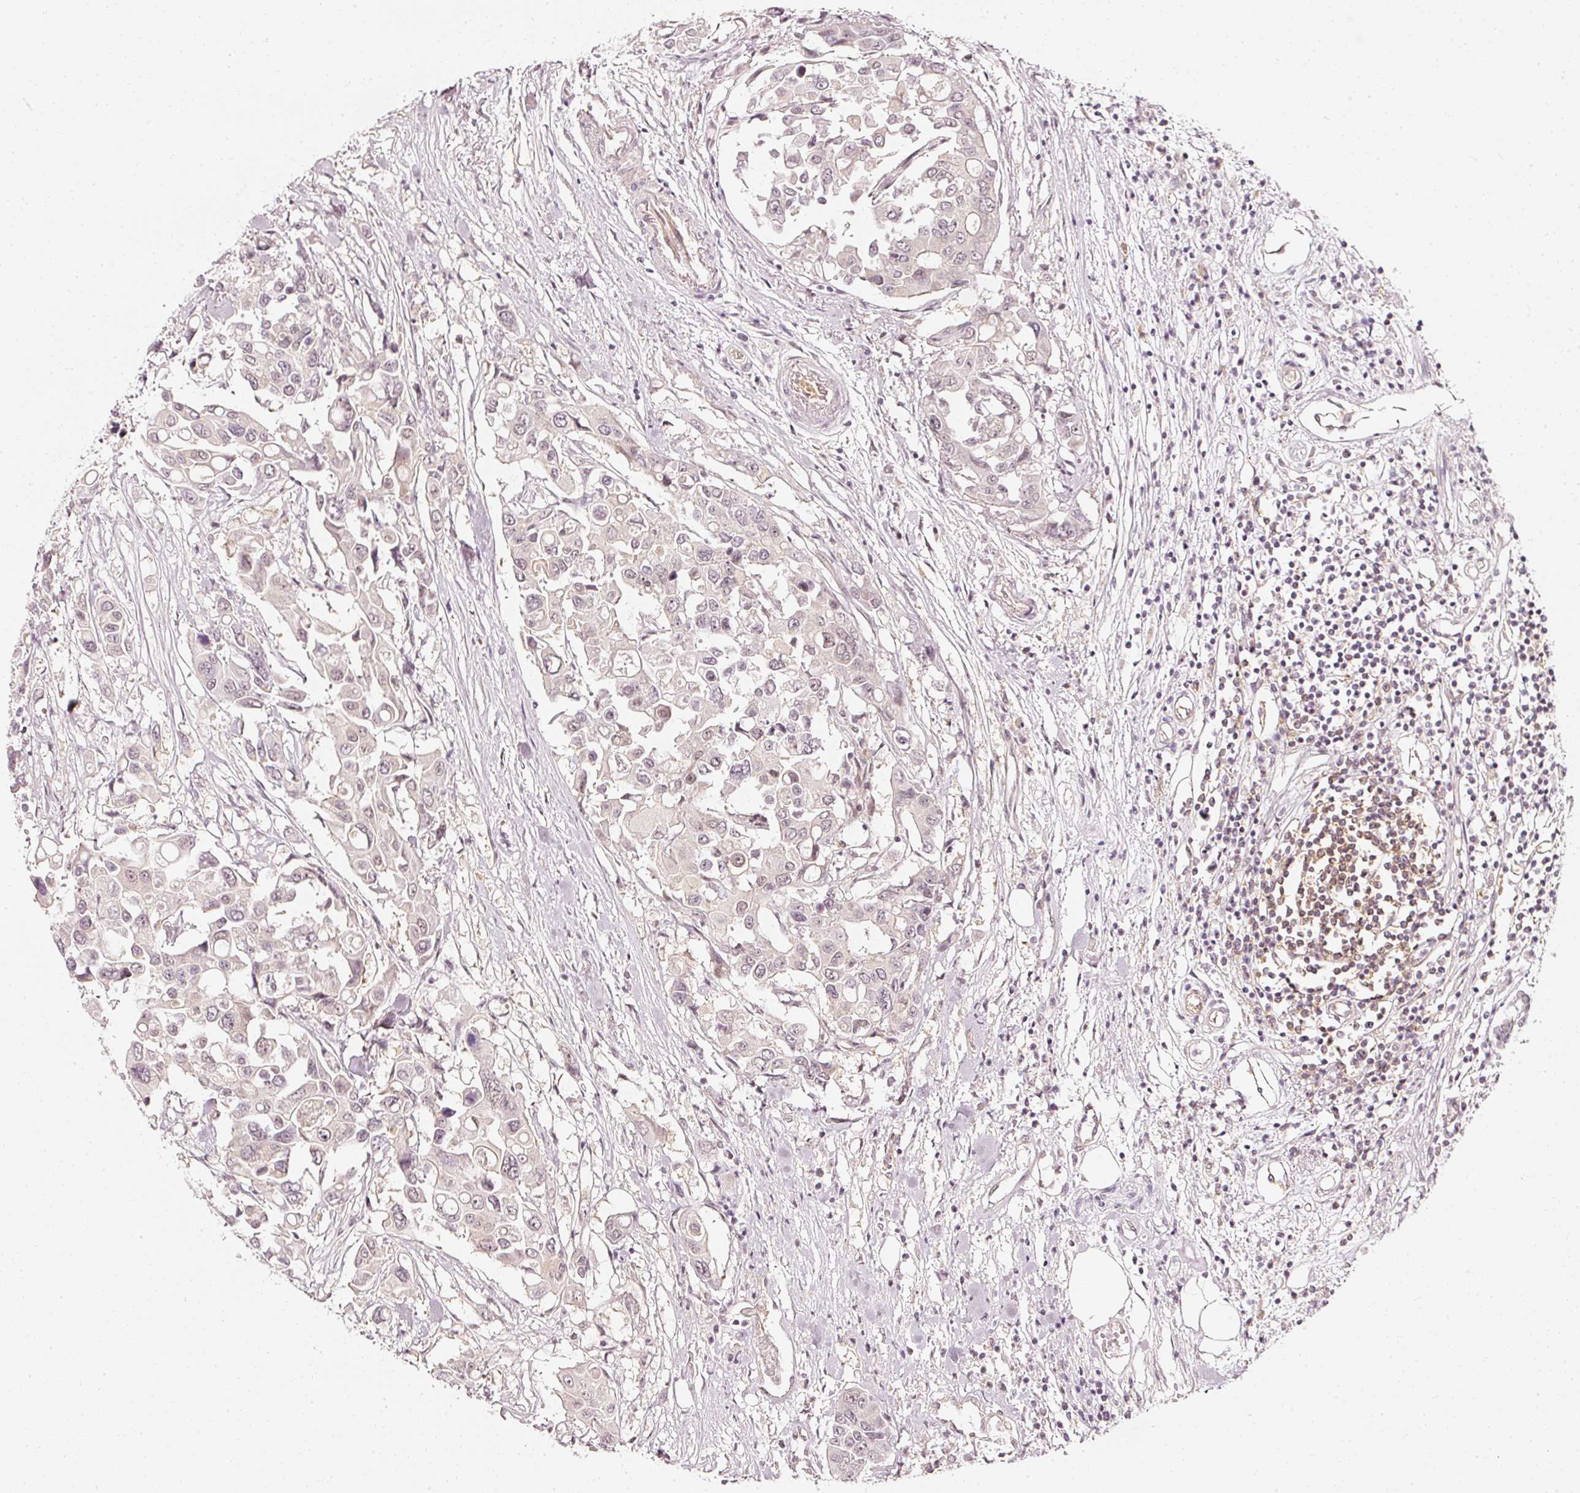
{"staining": {"intensity": "negative", "quantity": "none", "location": "none"}, "tissue": "colorectal cancer", "cell_type": "Tumor cells", "image_type": "cancer", "snomed": [{"axis": "morphology", "description": "Adenocarcinoma, NOS"}, {"axis": "topography", "description": "Colon"}], "caption": "Tumor cells show no significant staining in adenocarcinoma (colorectal). Nuclei are stained in blue.", "gene": "DRD2", "patient": {"sex": "male", "age": 77}}